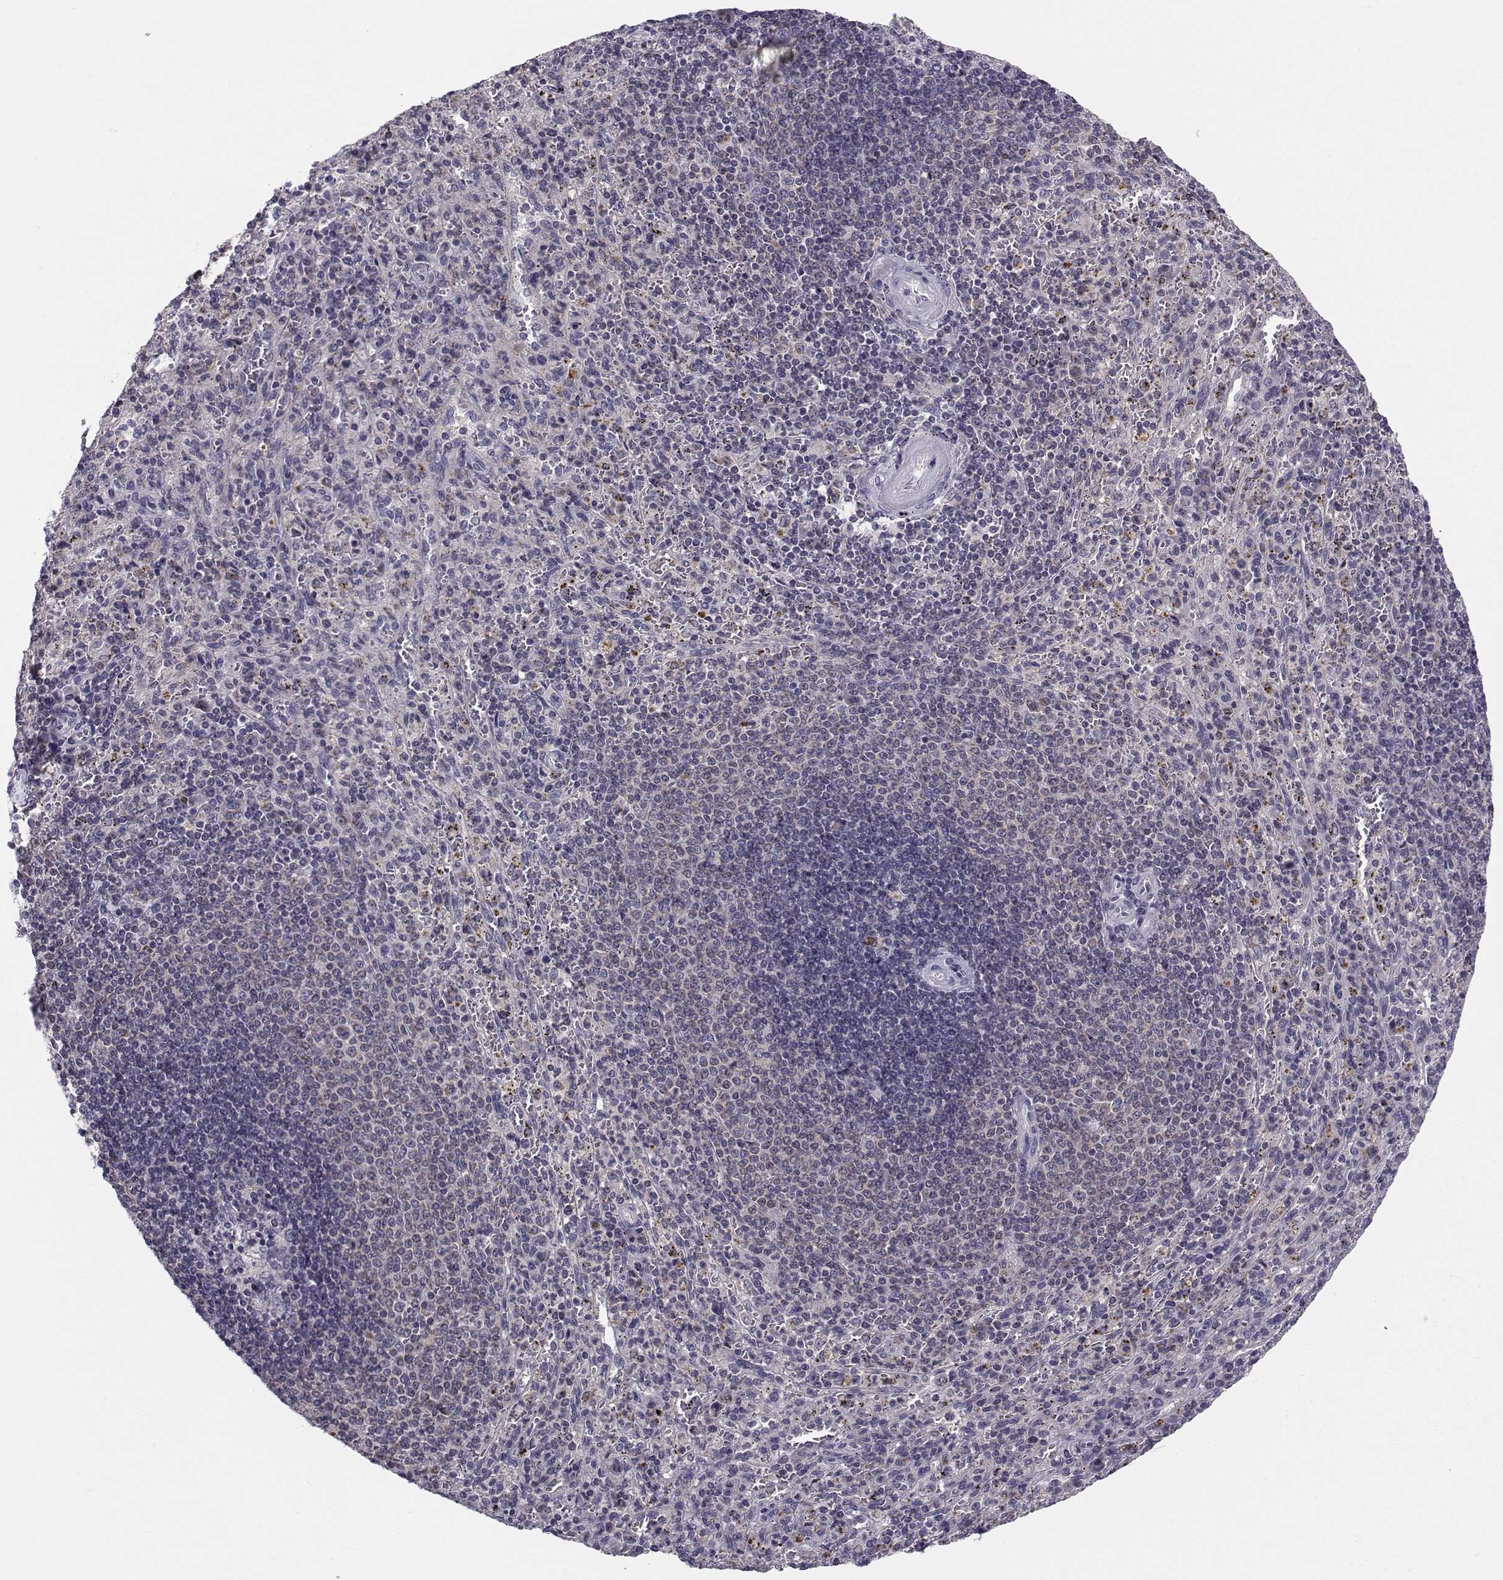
{"staining": {"intensity": "negative", "quantity": "none", "location": "none"}, "tissue": "spleen", "cell_type": "Cells in red pulp", "image_type": "normal", "snomed": [{"axis": "morphology", "description": "Normal tissue, NOS"}, {"axis": "topography", "description": "Spleen"}], "caption": "Cells in red pulp show no significant expression in unremarkable spleen.", "gene": "ANGPT1", "patient": {"sex": "male", "age": 57}}